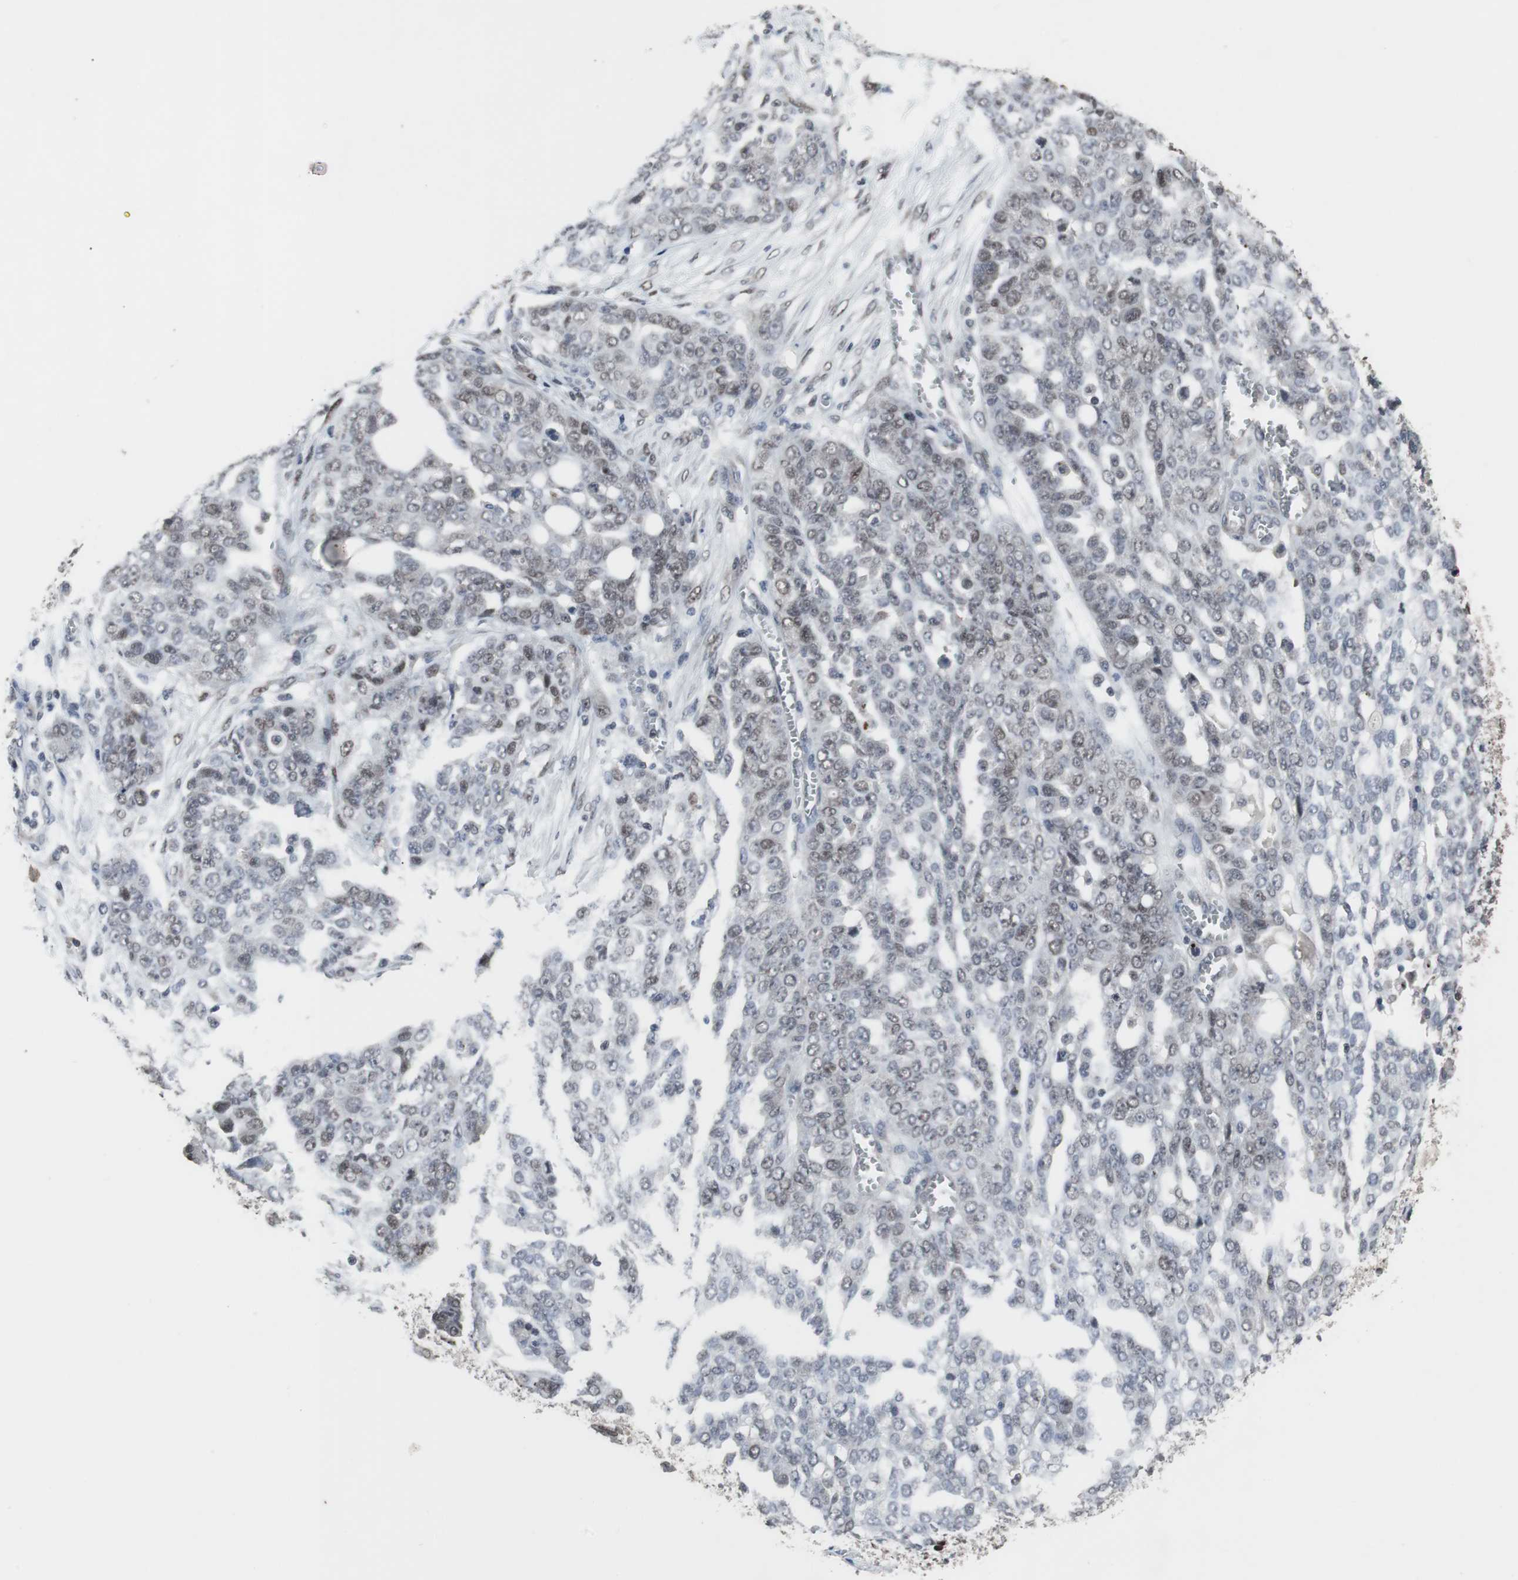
{"staining": {"intensity": "moderate", "quantity": ">75%", "location": "nuclear"}, "tissue": "ovarian cancer", "cell_type": "Tumor cells", "image_type": "cancer", "snomed": [{"axis": "morphology", "description": "Cystadenocarcinoma, serous, NOS"}, {"axis": "topography", "description": "Soft tissue"}, {"axis": "topography", "description": "Ovary"}], "caption": "Moderate nuclear positivity for a protein is identified in approximately >75% of tumor cells of ovarian cancer (serous cystadenocarcinoma) using immunohistochemistry.", "gene": "FOXP4", "patient": {"sex": "female", "age": 57}}